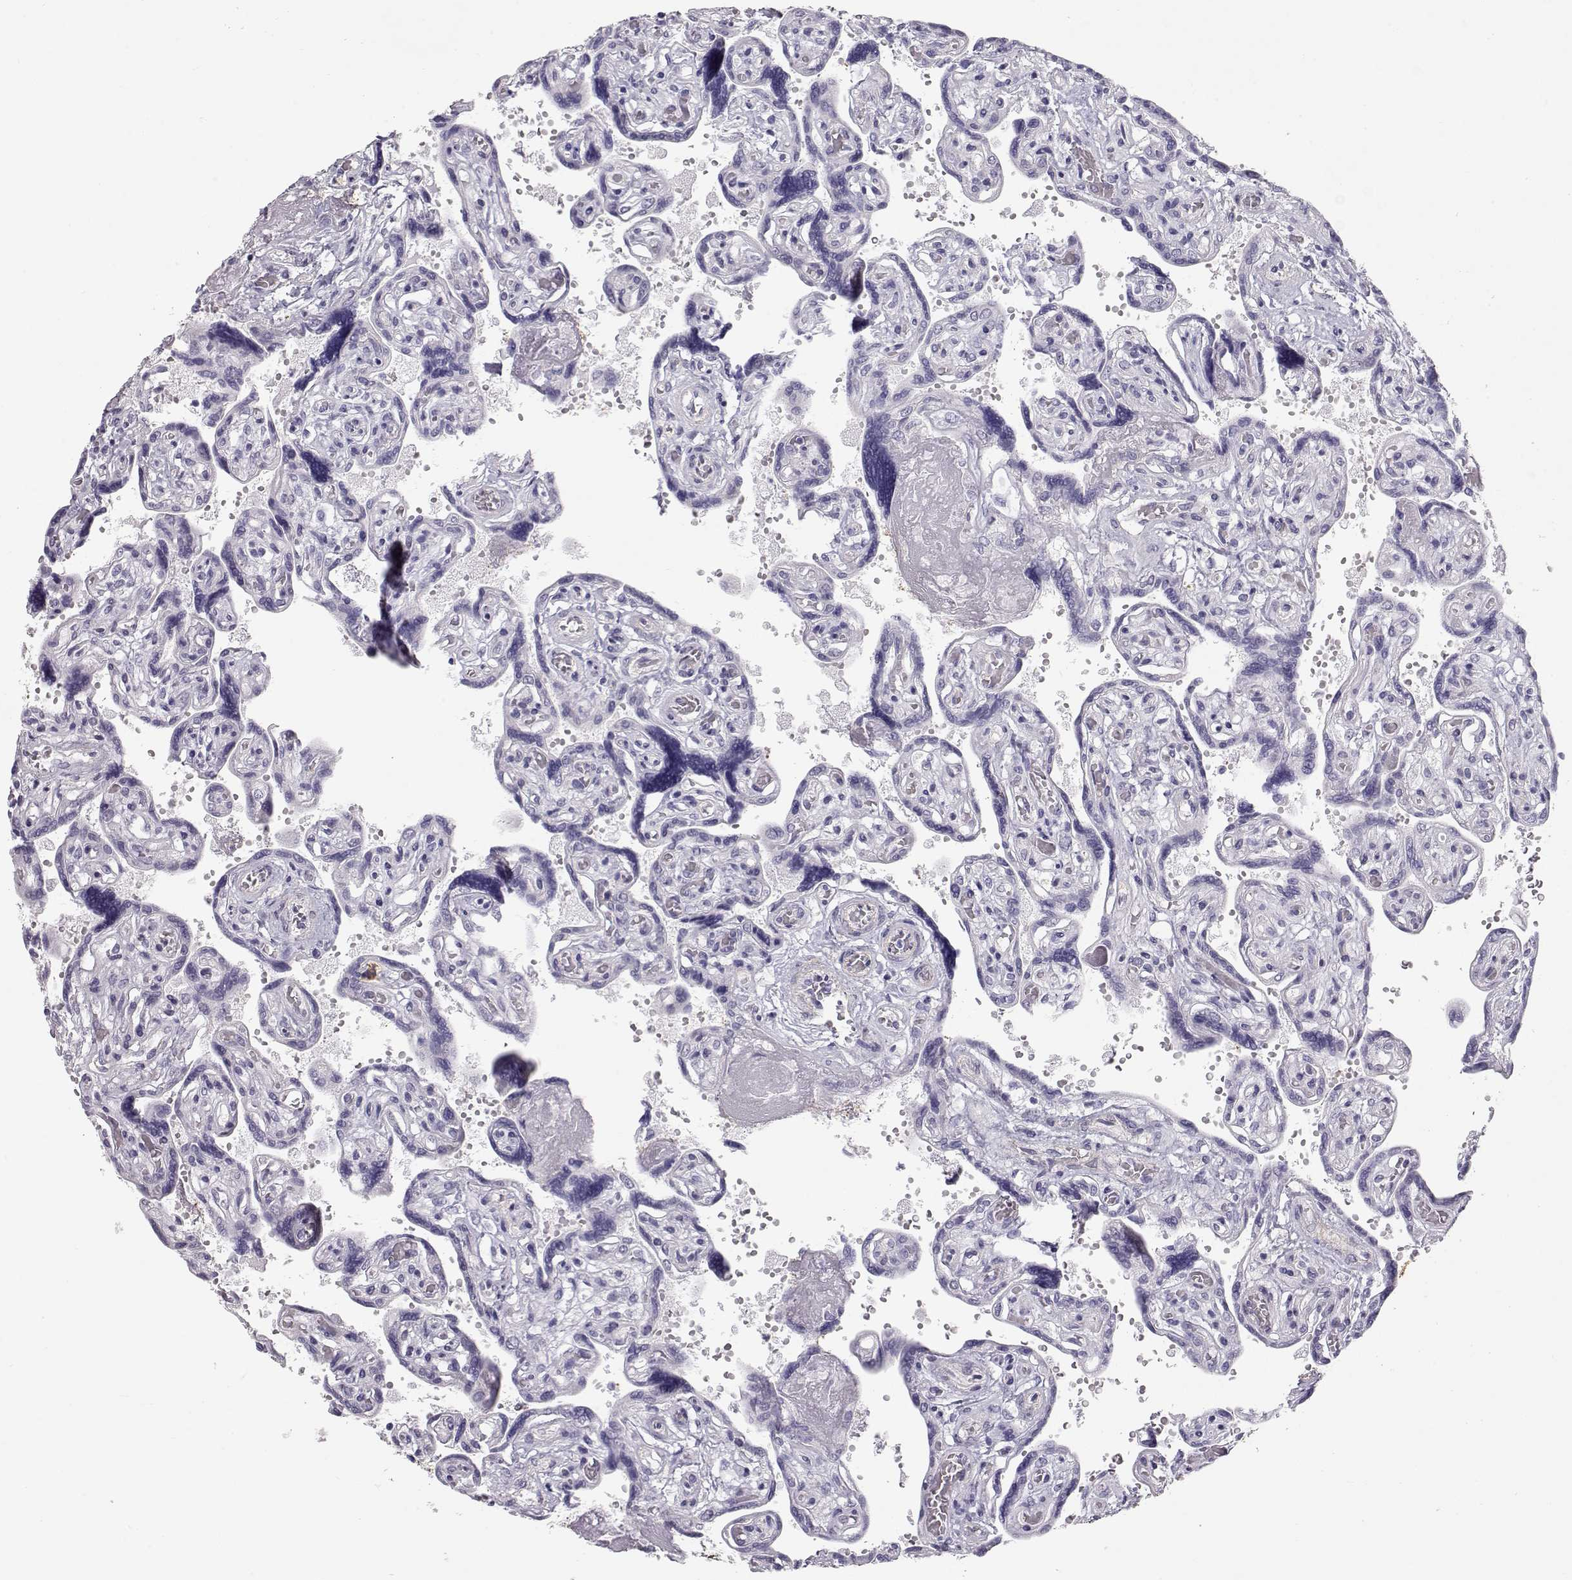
{"staining": {"intensity": "negative", "quantity": "none", "location": "none"}, "tissue": "placenta", "cell_type": "Decidual cells", "image_type": "normal", "snomed": [{"axis": "morphology", "description": "Normal tissue, NOS"}, {"axis": "topography", "description": "Placenta"}], "caption": "The image exhibits no staining of decidual cells in benign placenta.", "gene": "SLITRK3", "patient": {"sex": "female", "age": 32}}